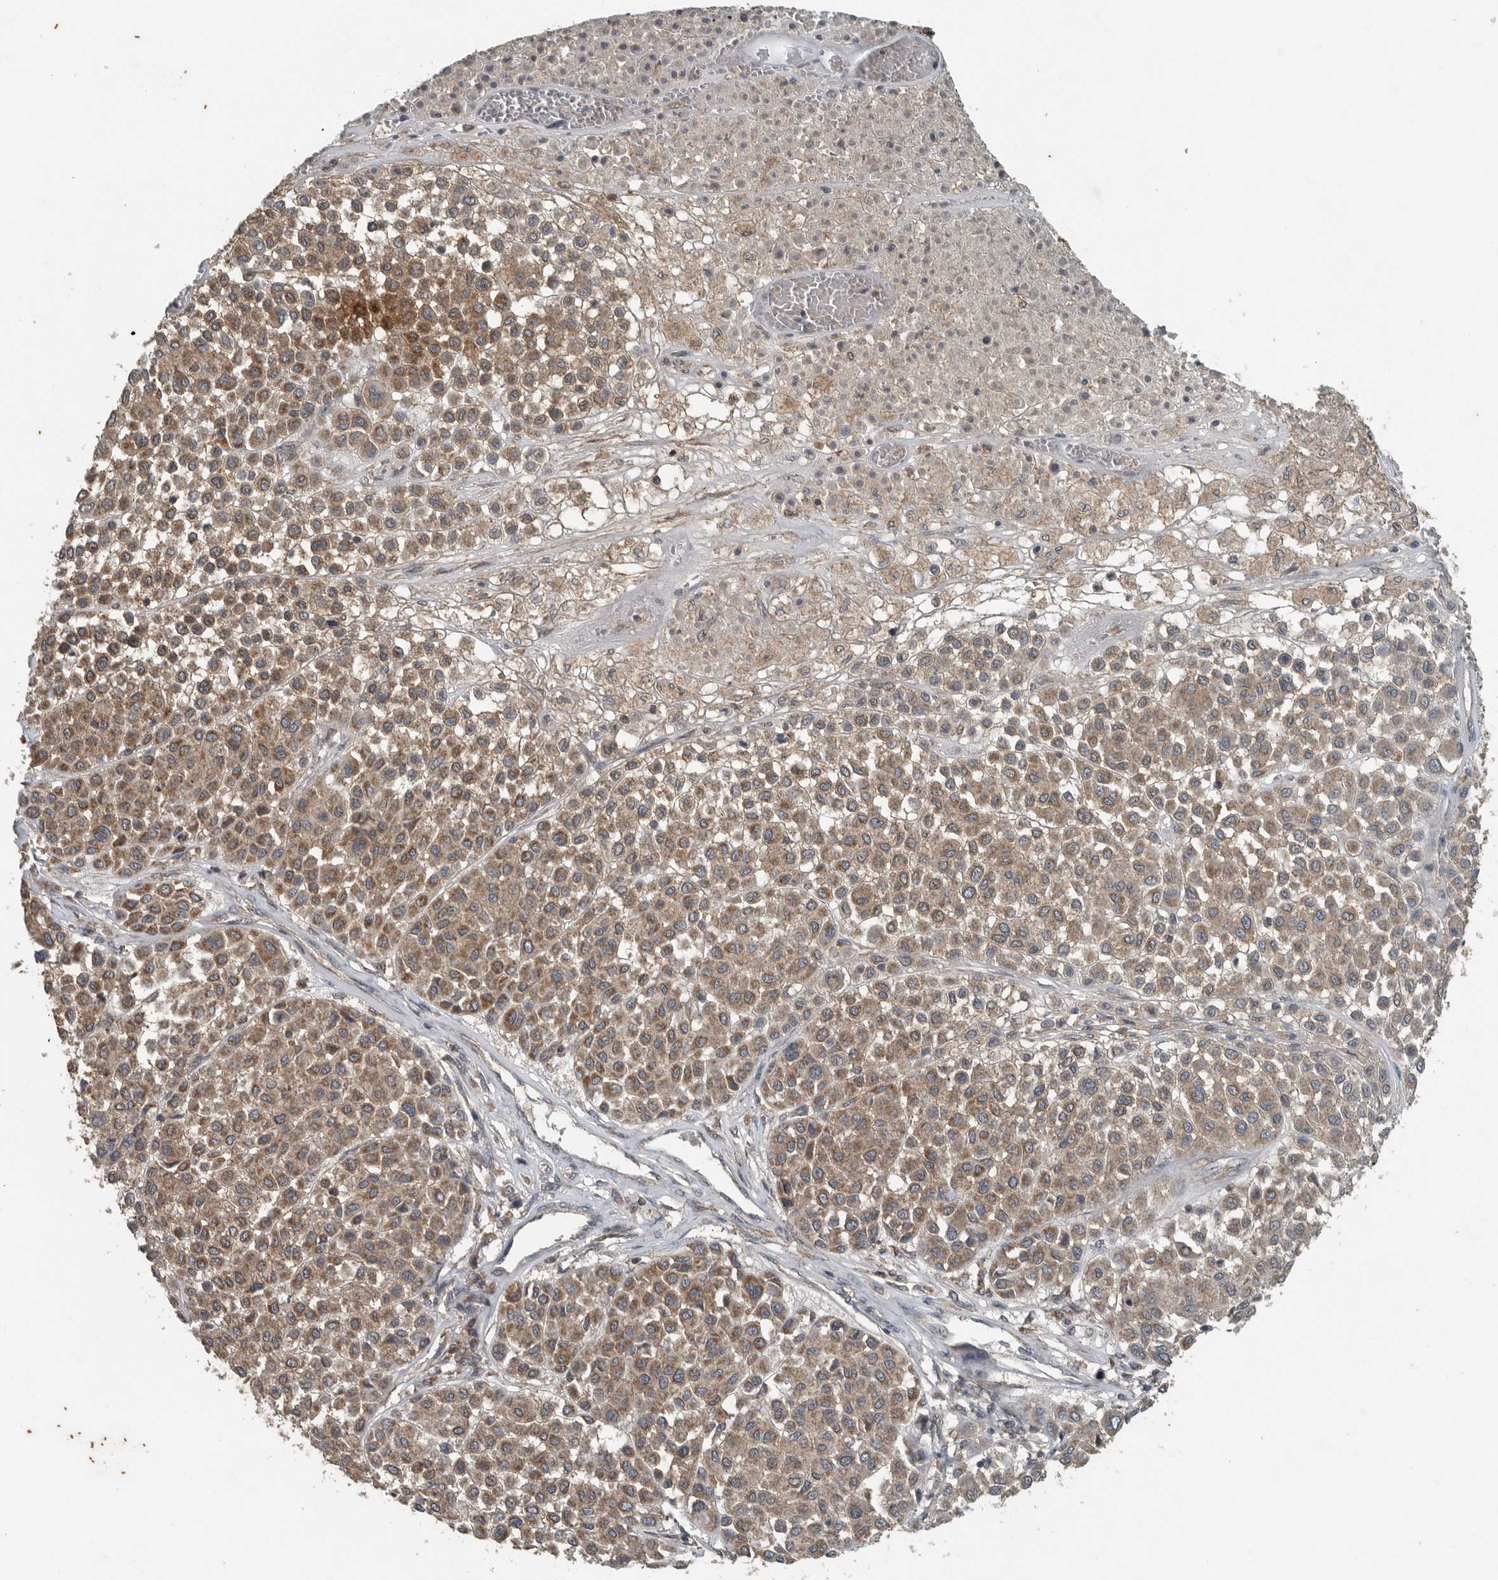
{"staining": {"intensity": "negative", "quantity": "none", "location": "none"}, "tissue": "melanoma", "cell_type": "Tumor cells", "image_type": "cancer", "snomed": [{"axis": "morphology", "description": "Malignant melanoma, Metastatic site"}, {"axis": "topography", "description": "Soft tissue"}], "caption": "DAB (3,3'-diaminobenzidine) immunohistochemical staining of melanoma demonstrates no significant expression in tumor cells.", "gene": "IL6ST", "patient": {"sex": "male", "age": 41}}